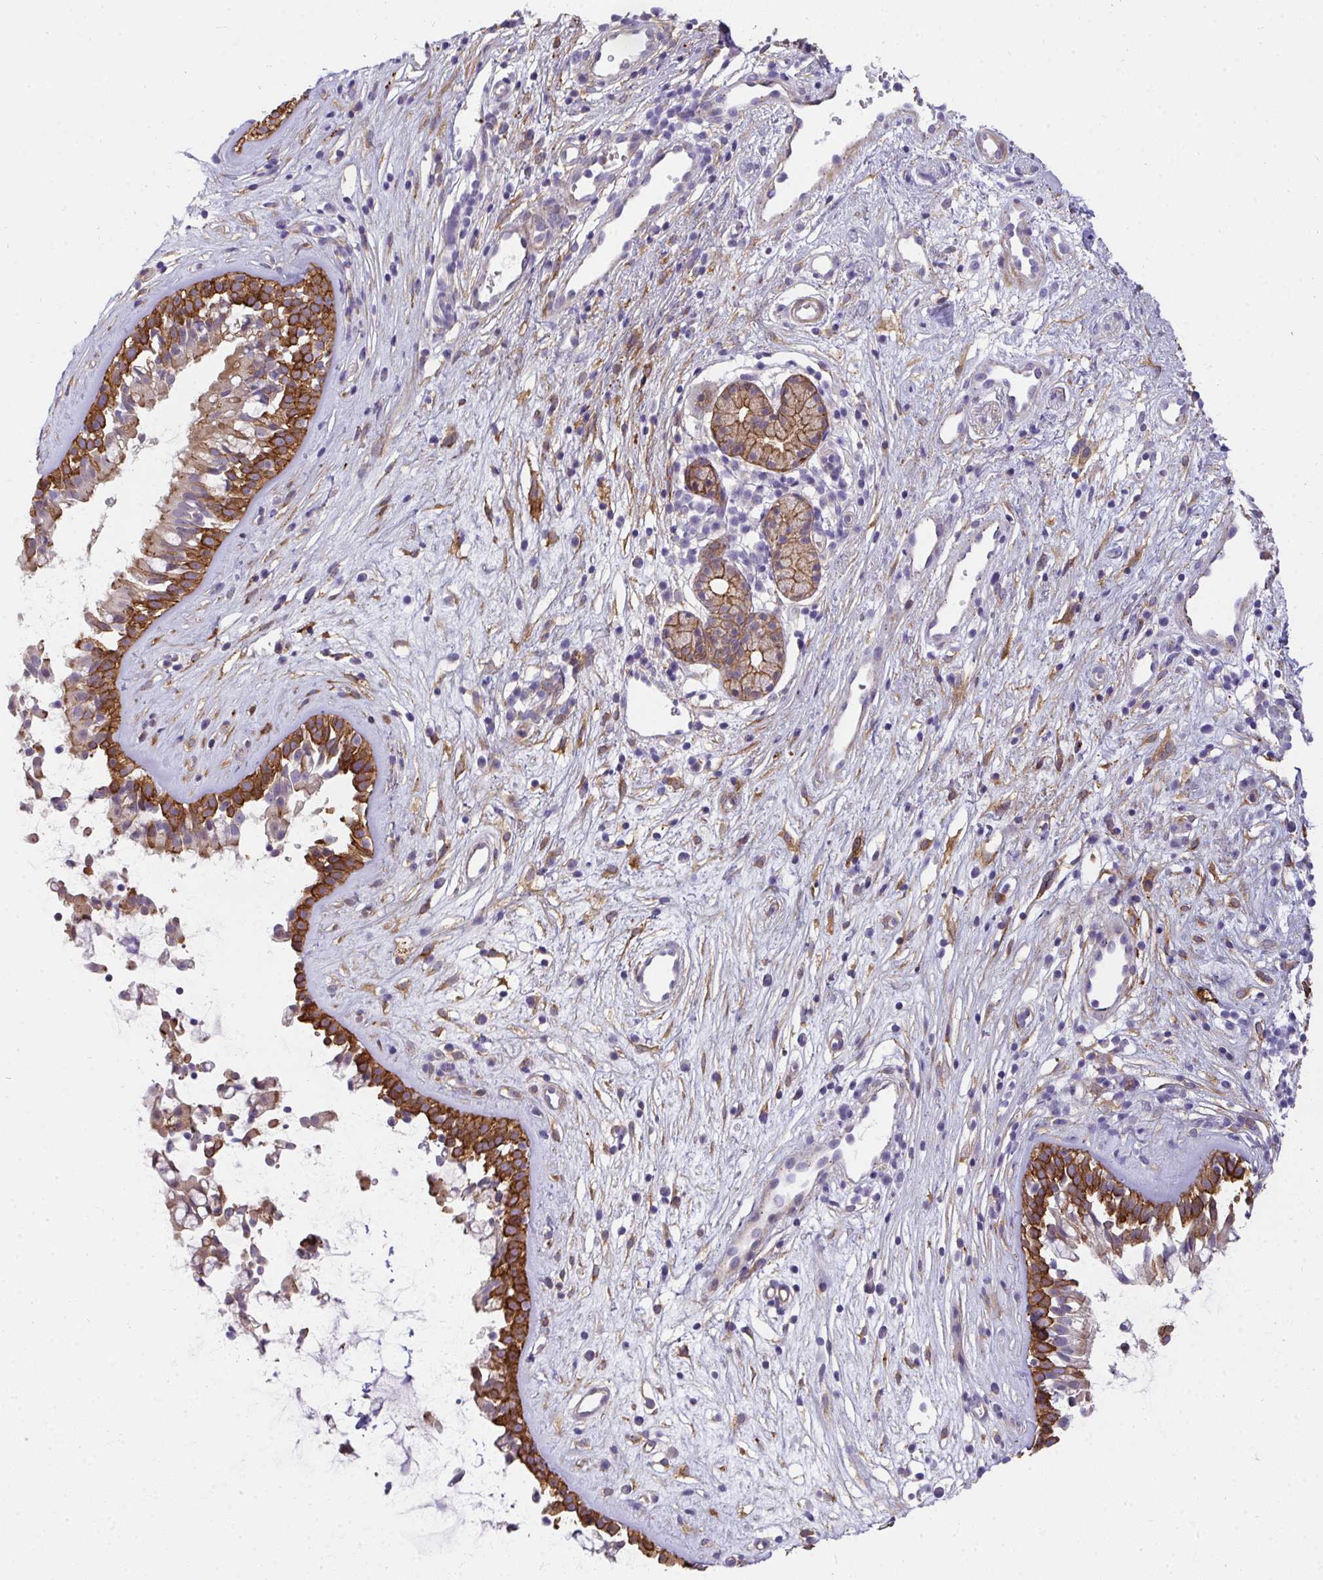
{"staining": {"intensity": "strong", "quantity": "25%-75%", "location": "cytoplasmic/membranous"}, "tissue": "nasopharynx", "cell_type": "Respiratory epithelial cells", "image_type": "normal", "snomed": [{"axis": "morphology", "description": "Normal tissue, NOS"}, {"axis": "topography", "description": "Nasopharynx"}], "caption": "The micrograph displays immunohistochemical staining of normal nasopharynx. There is strong cytoplasmic/membranous positivity is appreciated in approximately 25%-75% of respiratory epithelial cells. The protein of interest is stained brown, and the nuclei are stained in blue (DAB IHC with brightfield microscopy, high magnification).", "gene": "AK5", "patient": {"sex": "male", "age": 32}}